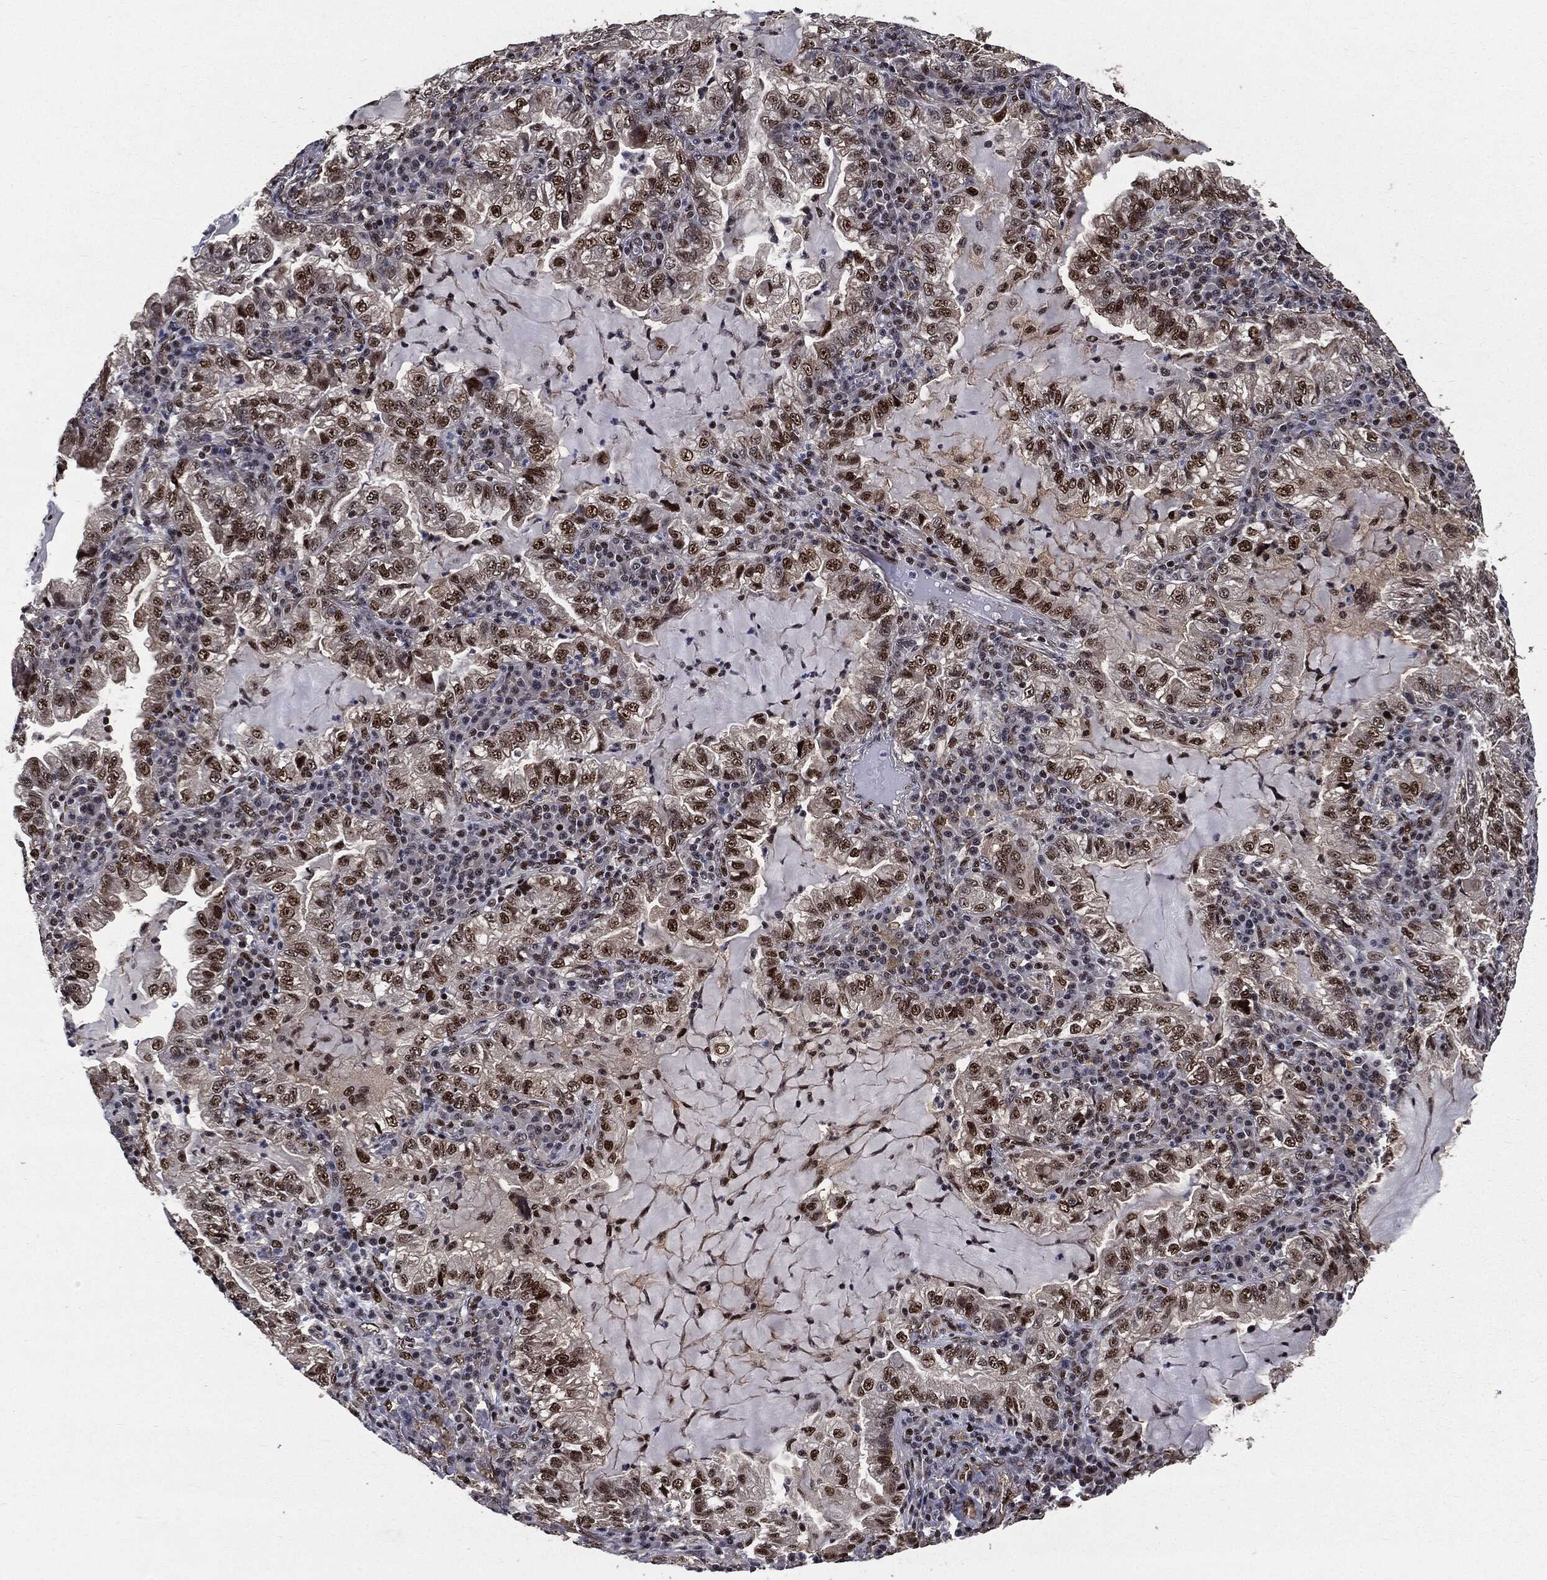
{"staining": {"intensity": "strong", "quantity": "<25%", "location": "nuclear"}, "tissue": "lung cancer", "cell_type": "Tumor cells", "image_type": "cancer", "snomed": [{"axis": "morphology", "description": "Adenocarcinoma, NOS"}, {"axis": "topography", "description": "Lung"}], "caption": "An image showing strong nuclear expression in about <25% of tumor cells in lung cancer (adenocarcinoma), as visualized by brown immunohistochemical staining.", "gene": "JUN", "patient": {"sex": "female", "age": 73}}